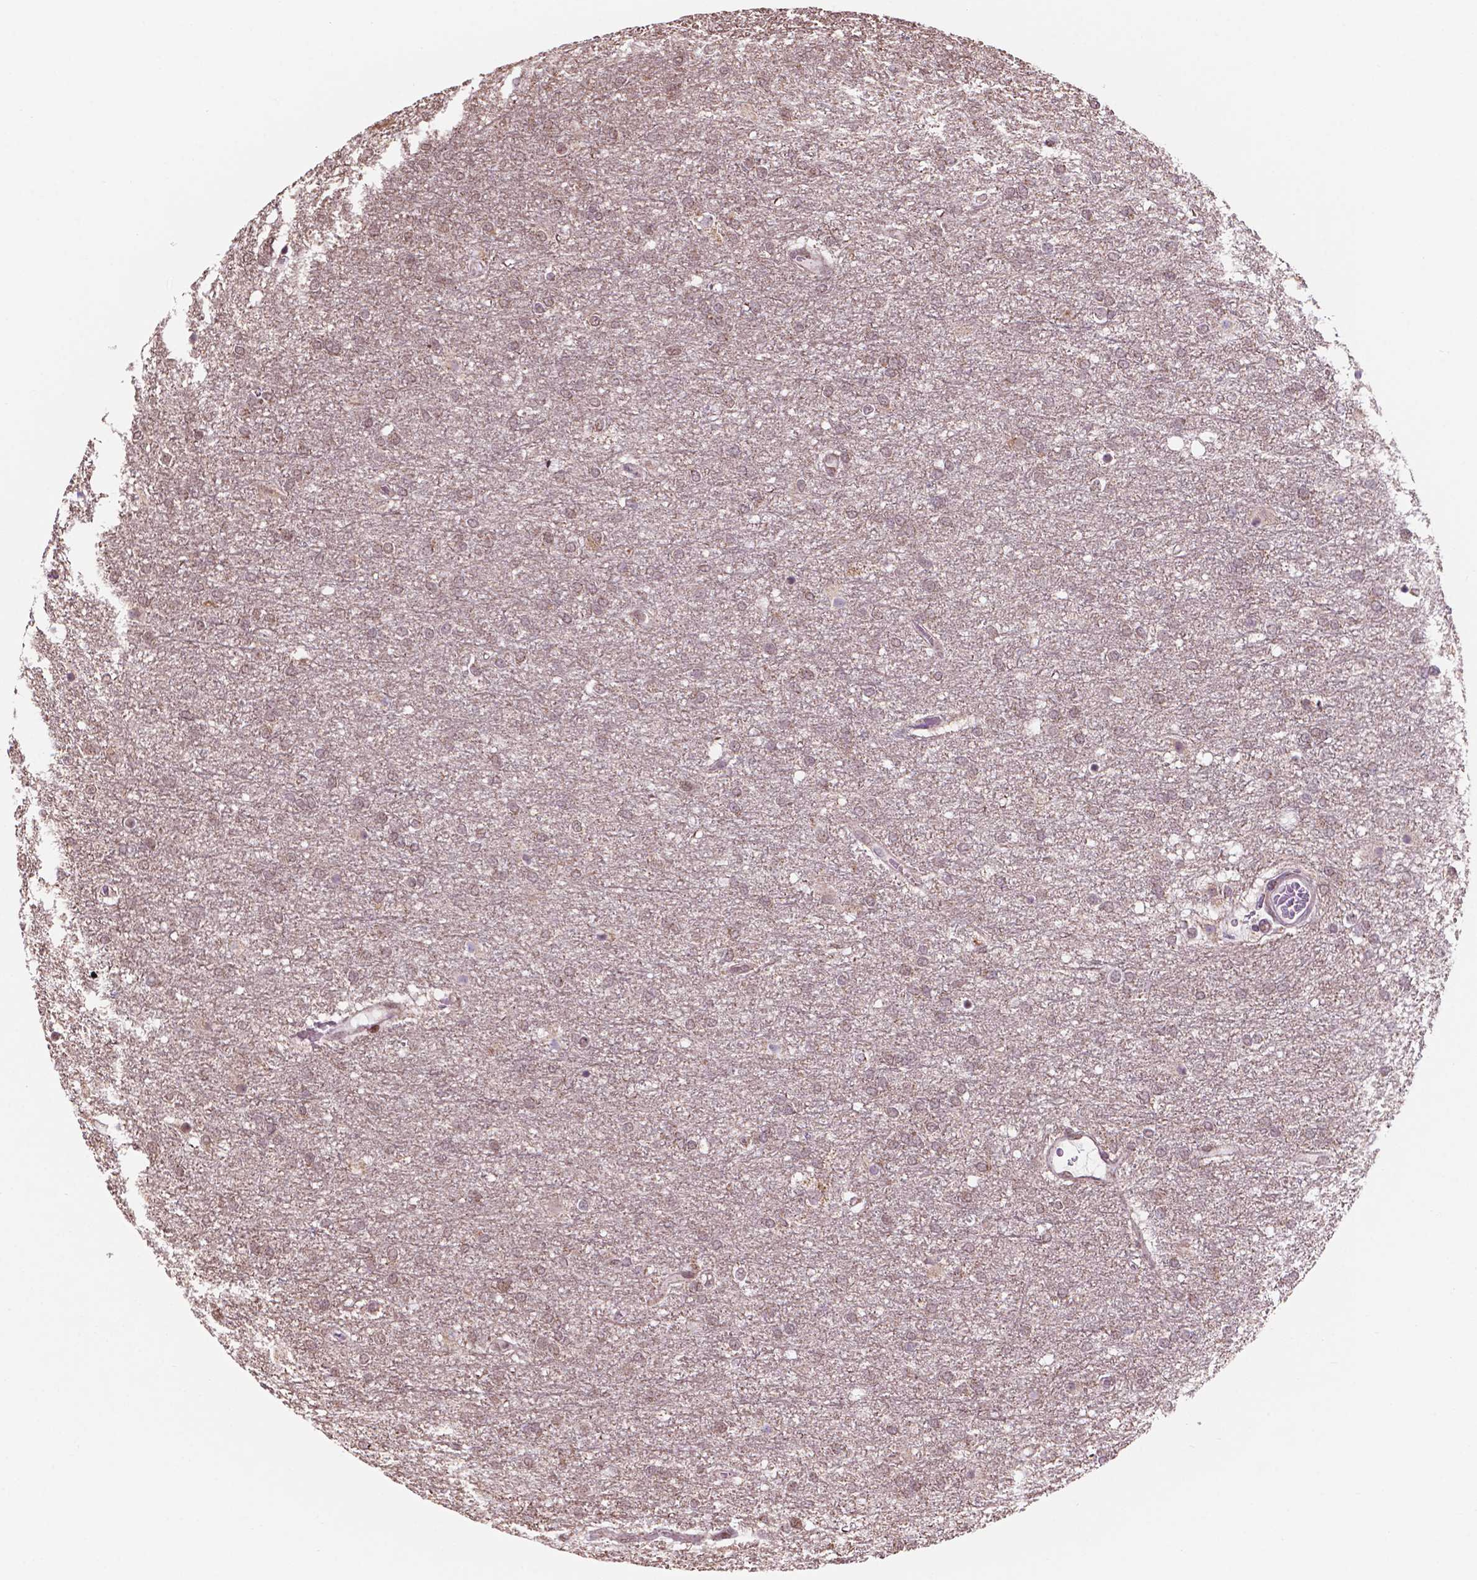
{"staining": {"intensity": "weak", "quantity": "25%-75%", "location": "cytoplasmic/membranous,nuclear"}, "tissue": "glioma", "cell_type": "Tumor cells", "image_type": "cancer", "snomed": [{"axis": "morphology", "description": "Glioma, malignant, High grade"}, {"axis": "topography", "description": "Brain"}], "caption": "Protein staining of high-grade glioma (malignant) tissue exhibits weak cytoplasmic/membranous and nuclear staining in about 25%-75% of tumor cells. The protein of interest is shown in brown color, while the nuclei are stained blue.", "gene": "NDUFA10", "patient": {"sex": "female", "age": 61}}